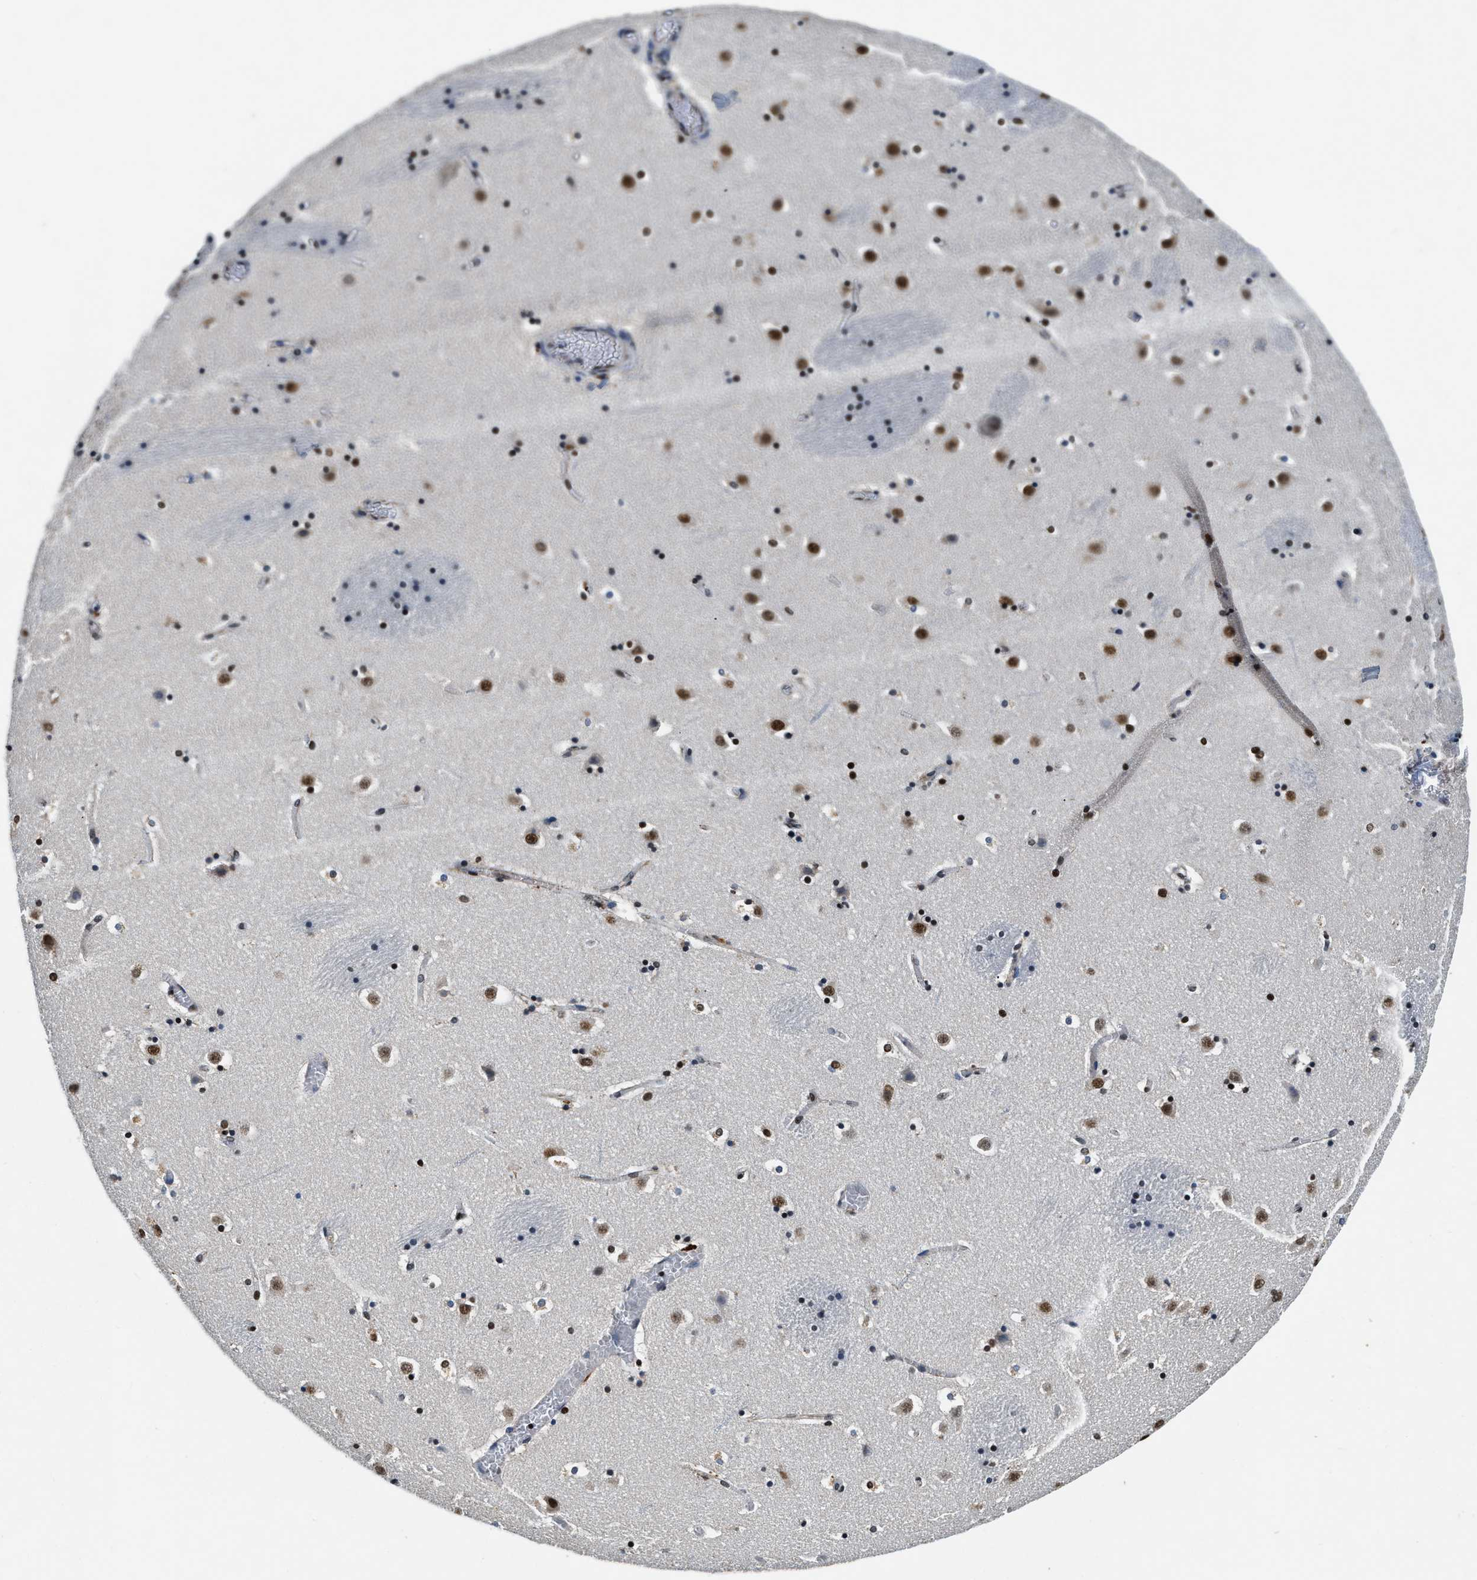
{"staining": {"intensity": "strong", "quantity": ">75%", "location": "nuclear"}, "tissue": "caudate", "cell_type": "Glial cells", "image_type": "normal", "snomed": [{"axis": "morphology", "description": "Normal tissue, NOS"}, {"axis": "topography", "description": "Lateral ventricle wall"}], "caption": "A brown stain labels strong nuclear positivity of a protein in glial cells of benign human caudate. (Stains: DAB in brown, nuclei in blue, Microscopy: brightfield microscopy at high magnification).", "gene": "CCNE1", "patient": {"sex": "male", "age": 45}}